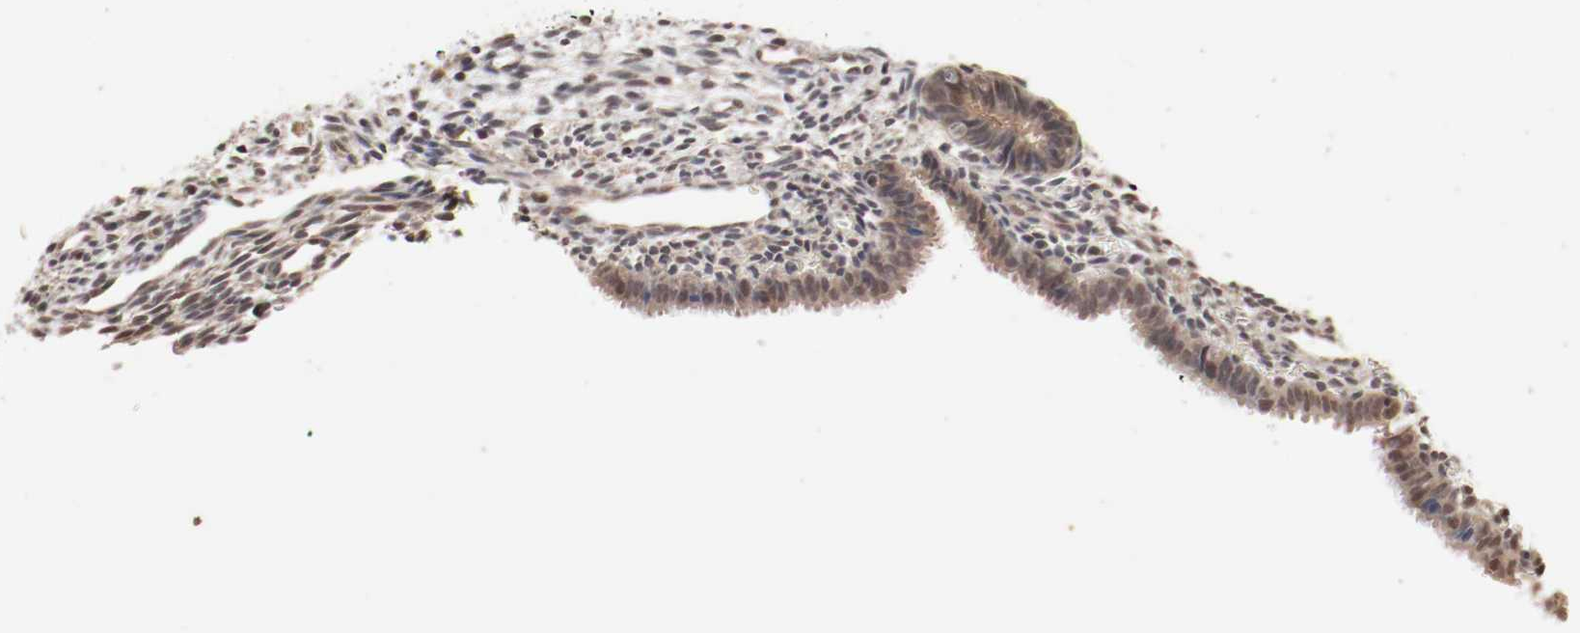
{"staining": {"intensity": "weak", "quantity": "25%-75%", "location": "cytoplasmic/membranous"}, "tissue": "endometrium", "cell_type": "Cells in endometrial stroma", "image_type": "normal", "snomed": [{"axis": "morphology", "description": "Normal tissue, NOS"}, {"axis": "topography", "description": "Endometrium"}], "caption": "A micrograph showing weak cytoplasmic/membranous staining in about 25%-75% of cells in endometrial stroma in normal endometrium, as visualized by brown immunohistochemical staining.", "gene": "CSNK2B", "patient": {"sex": "female", "age": 27}}